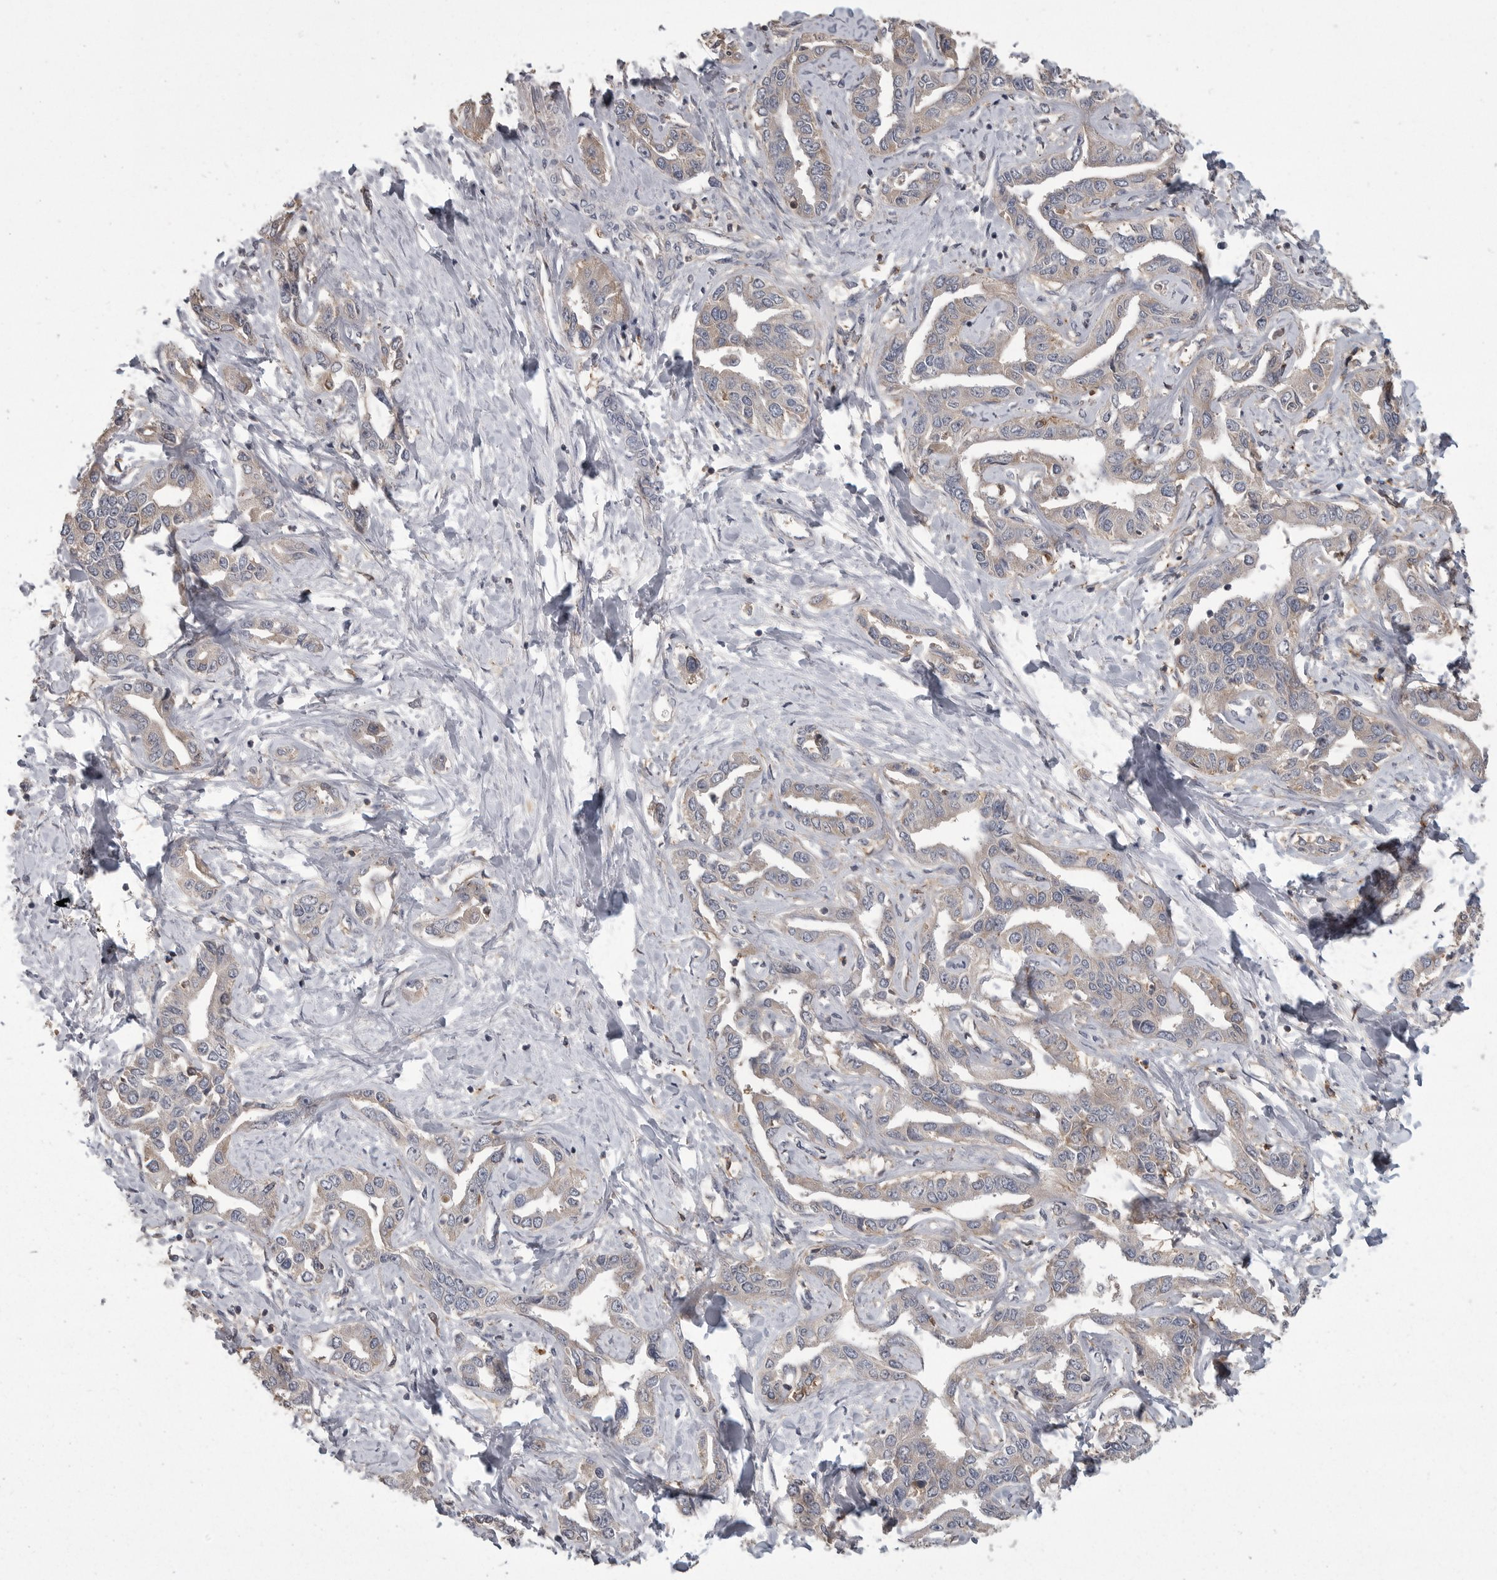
{"staining": {"intensity": "weak", "quantity": "25%-75%", "location": "cytoplasmic/membranous"}, "tissue": "liver cancer", "cell_type": "Tumor cells", "image_type": "cancer", "snomed": [{"axis": "morphology", "description": "Cholangiocarcinoma"}, {"axis": "topography", "description": "Liver"}], "caption": "This image demonstrates immunohistochemistry (IHC) staining of liver cholangiocarcinoma, with low weak cytoplasmic/membranous expression in about 25%-75% of tumor cells.", "gene": "CMTM6", "patient": {"sex": "male", "age": 59}}